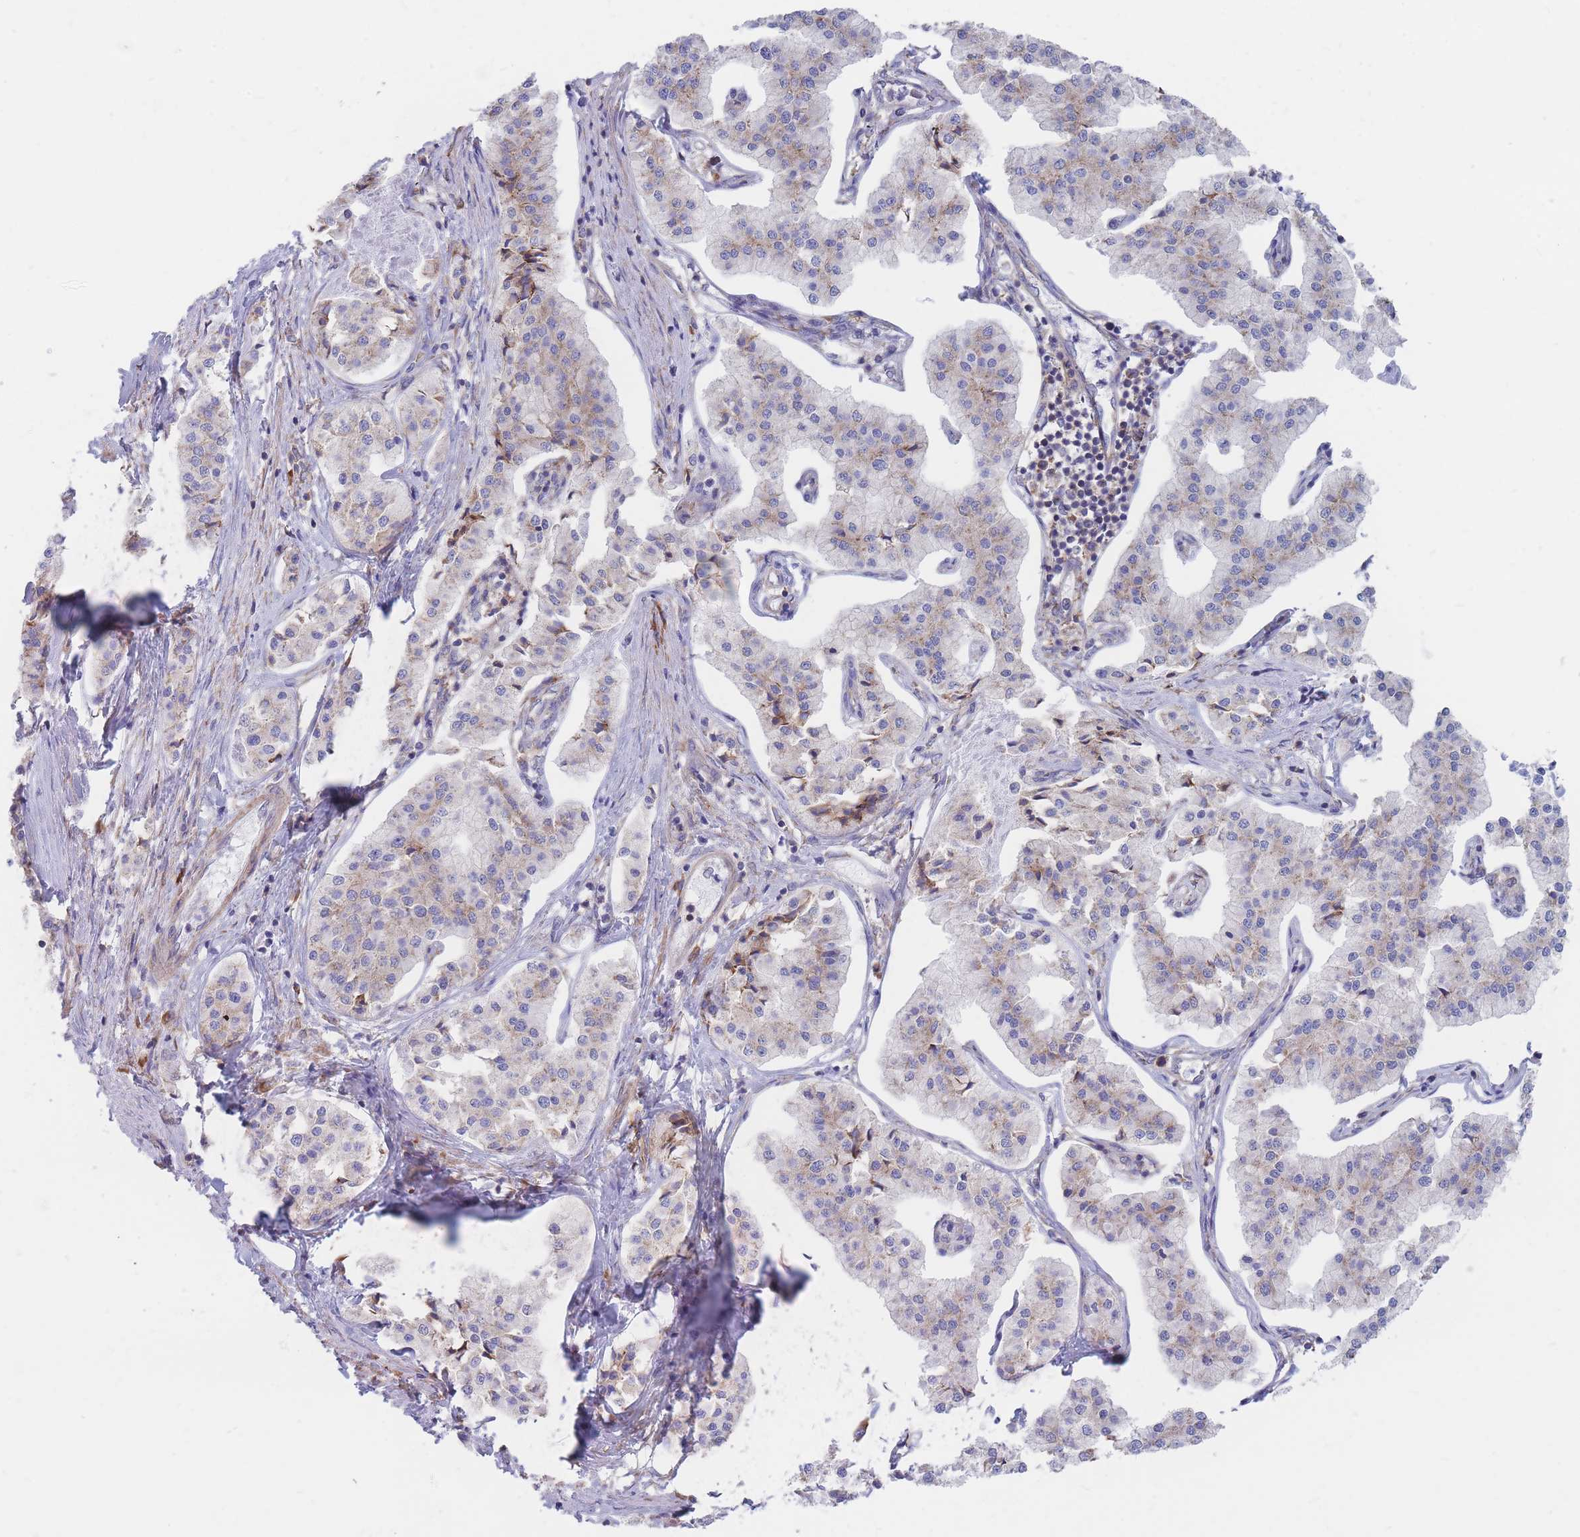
{"staining": {"intensity": "weak", "quantity": "<25%", "location": "cytoplasmic/membranous"}, "tissue": "pancreatic cancer", "cell_type": "Tumor cells", "image_type": "cancer", "snomed": [{"axis": "morphology", "description": "Adenocarcinoma, NOS"}, {"axis": "topography", "description": "Pancreas"}], "caption": "Human pancreatic cancer (adenocarcinoma) stained for a protein using IHC demonstrates no positivity in tumor cells.", "gene": "RPL8", "patient": {"sex": "female", "age": 50}}